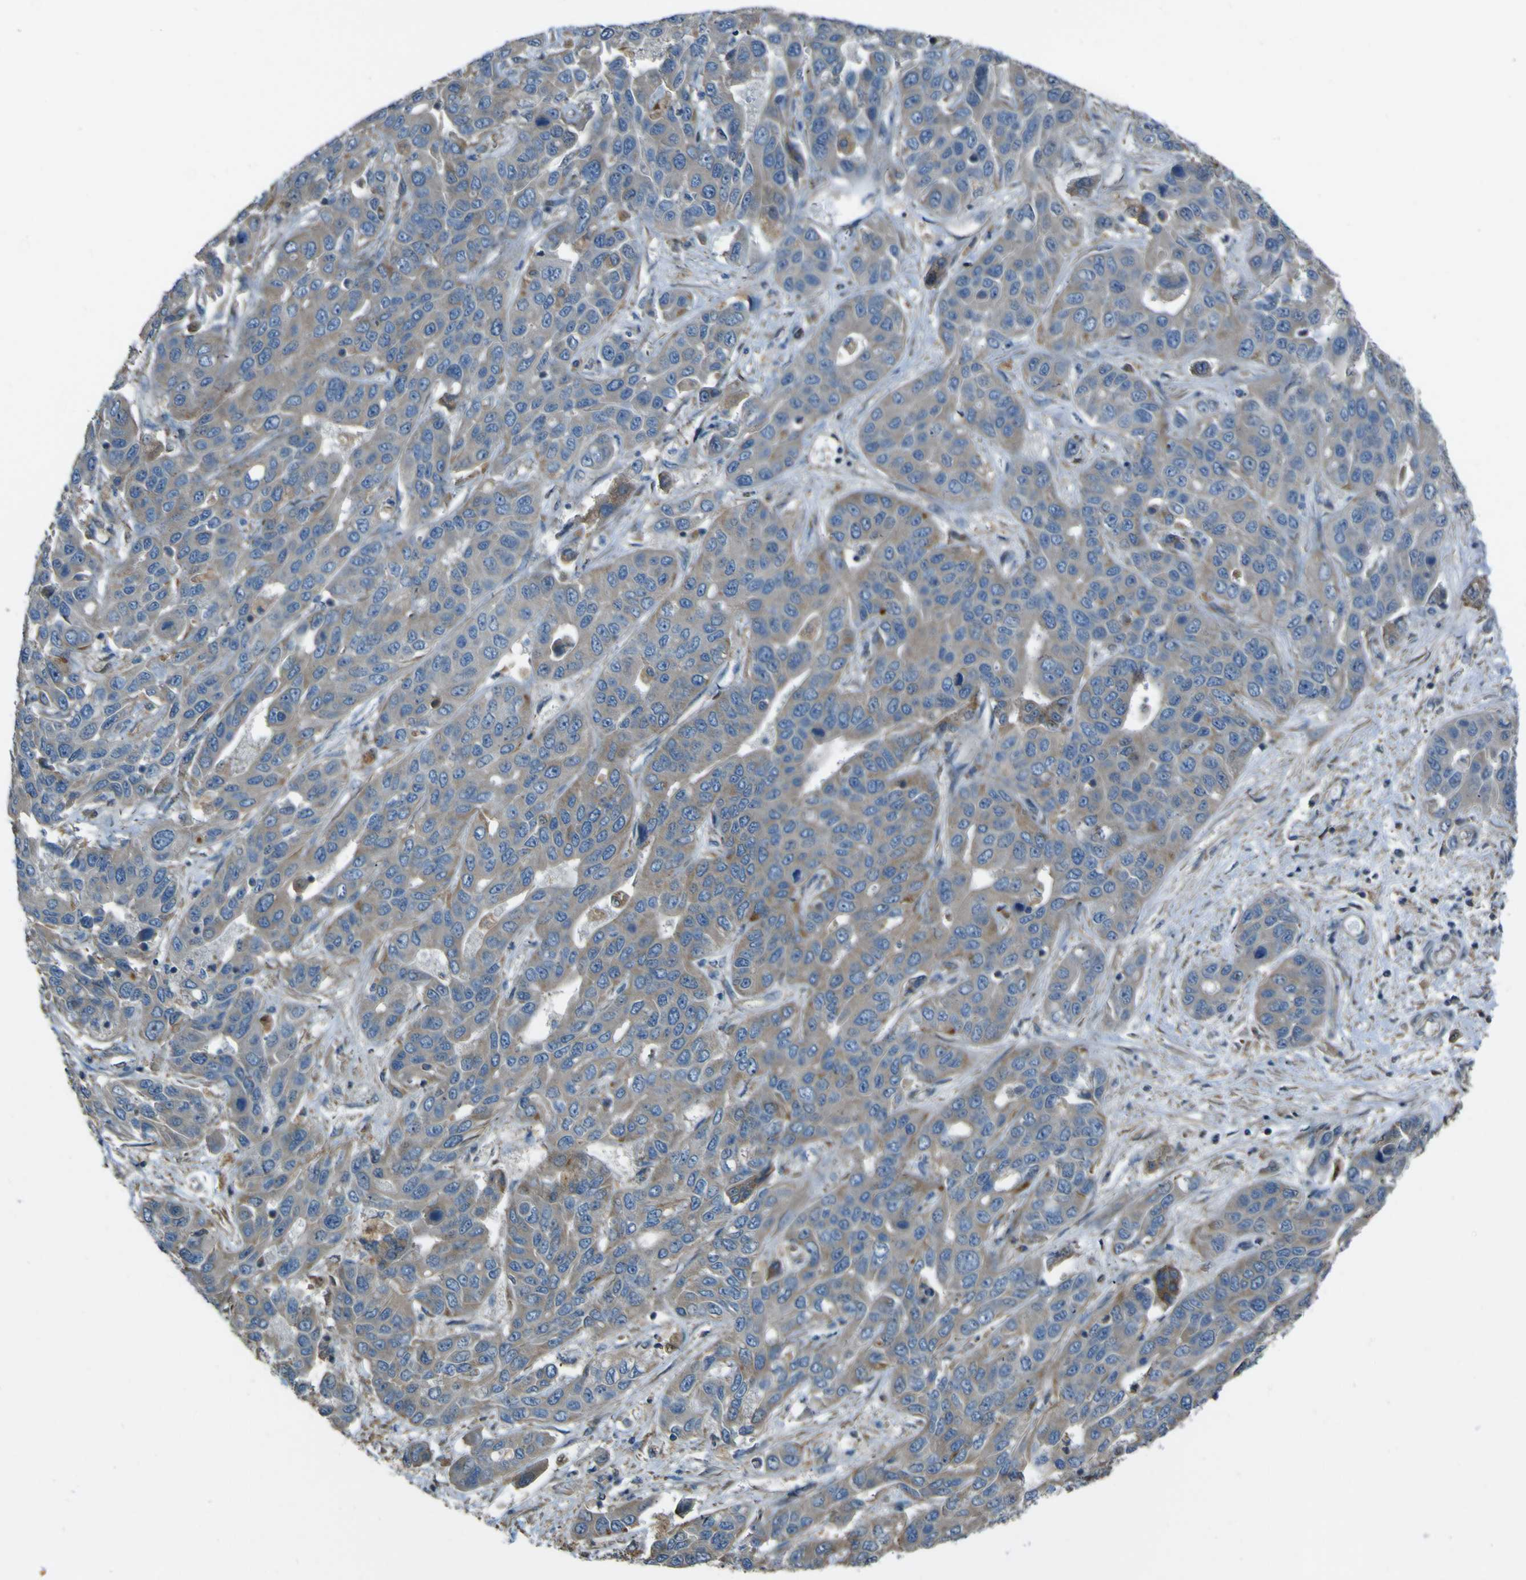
{"staining": {"intensity": "moderate", "quantity": "25%-75%", "location": "cytoplasmic/membranous"}, "tissue": "liver cancer", "cell_type": "Tumor cells", "image_type": "cancer", "snomed": [{"axis": "morphology", "description": "Cholangiocarcinoma"}, {"axis": "topography", "description": "Liver"}], "caption": "Moderate cytoplasmic/membranous positivity for a protein is present in about 25%-75% of tumor cells of liver cancer (cholangiocarcinoma) using immunohistochemistry.", "gene": "NAALADL2", "patient": {"sex": "female", "age": 52}}